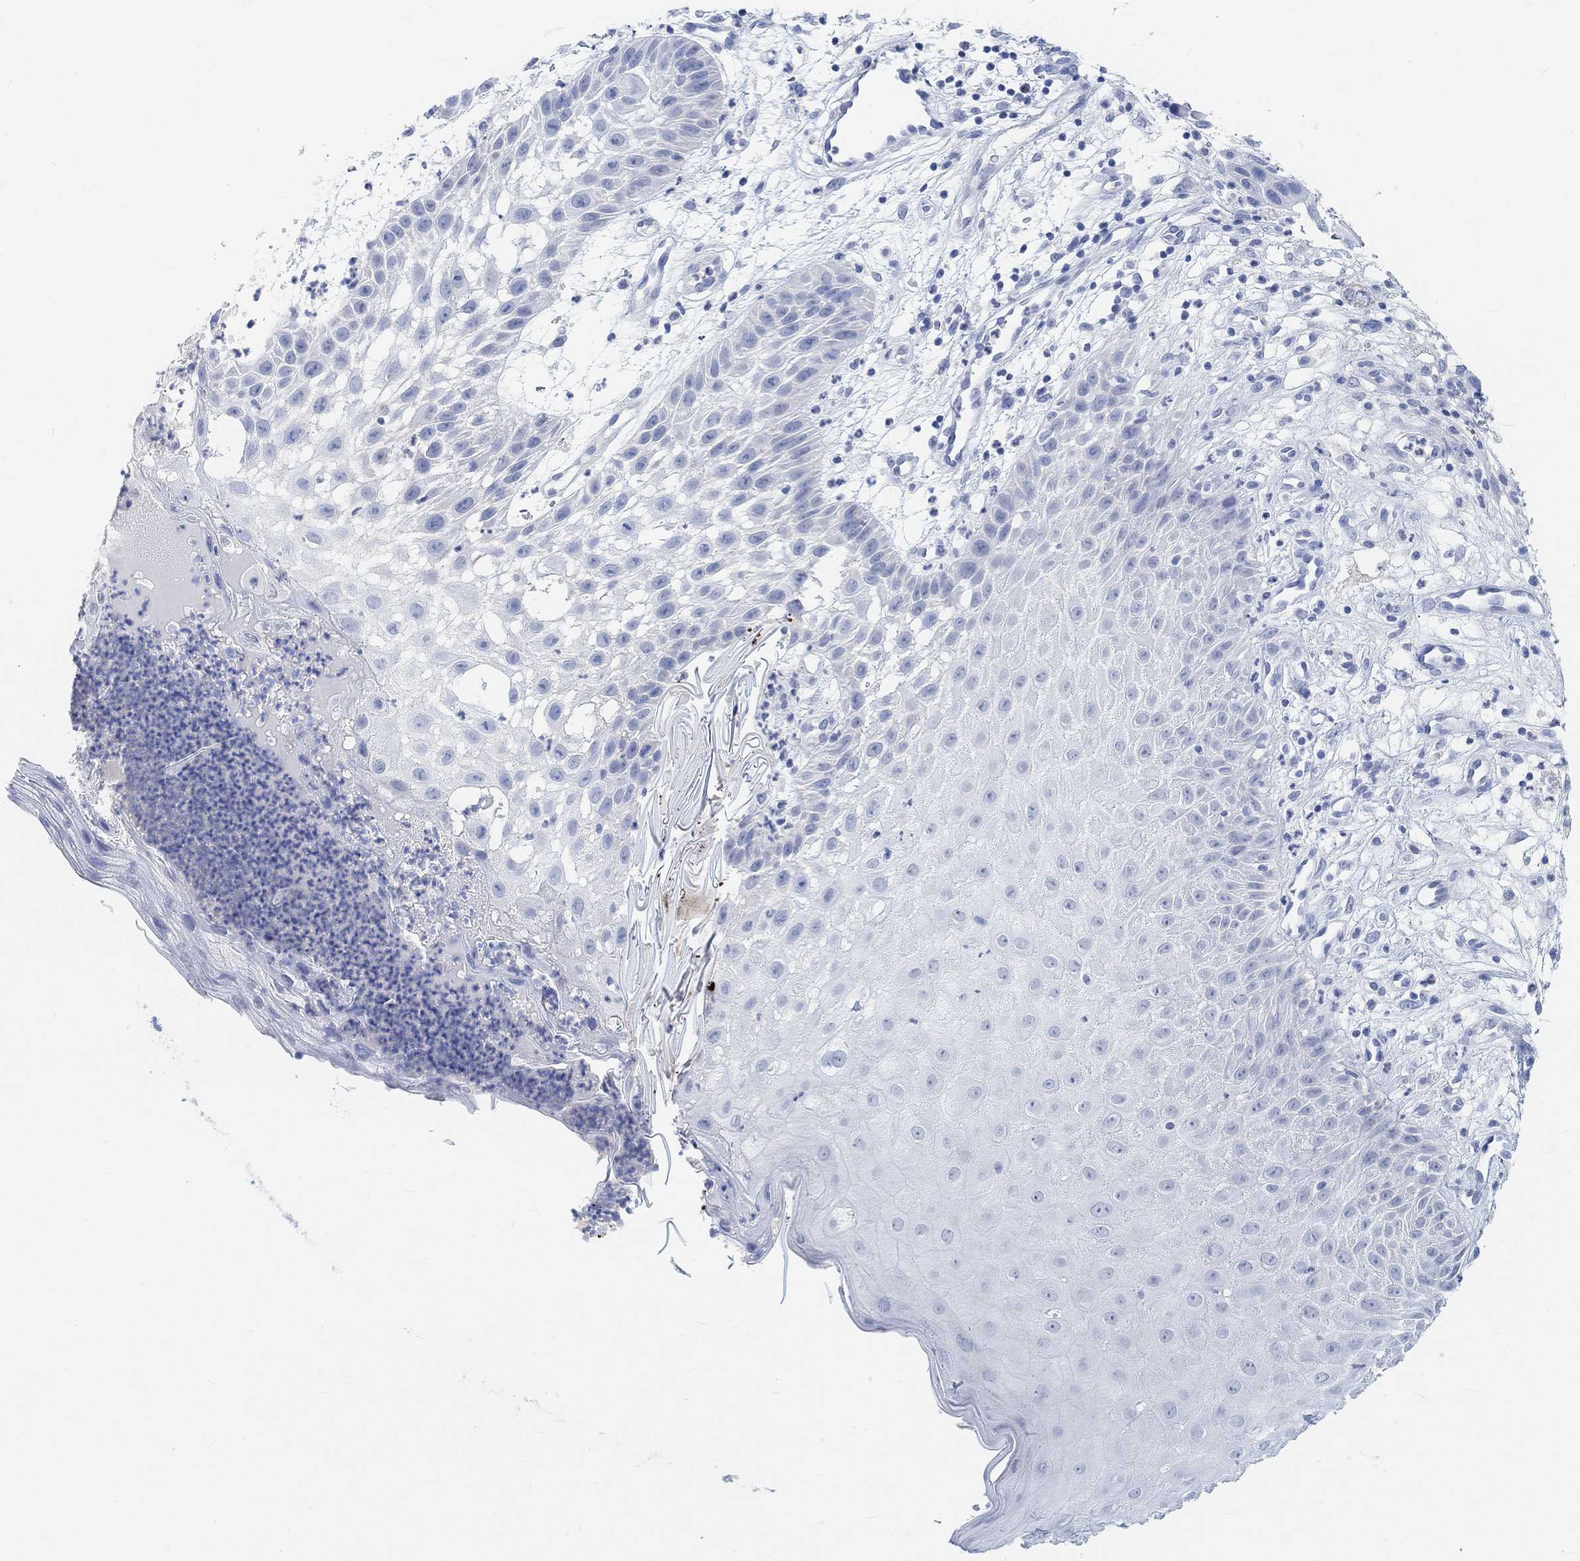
{"staining": {"intensity": "negative", "quantity": "none", "location": "none"}, "tissue": "skin cancer", "cell_type": "Tumor cells", "image_type": "cancer", "snomed": [{"axis": "morphology", "description": "Normal tissue, NOS"}, {"axis": "morphology", "description": "Squamous cell carcinoma, NOS"}, {"axis": "topography", "description": "Skin"}], "caption": "The histopathology image exhibits no staining of tumor cells in skin cancer (squamous cell carcinoma).", "gene": "ENO4", "patient": {"sex": "male", "age": 79}}